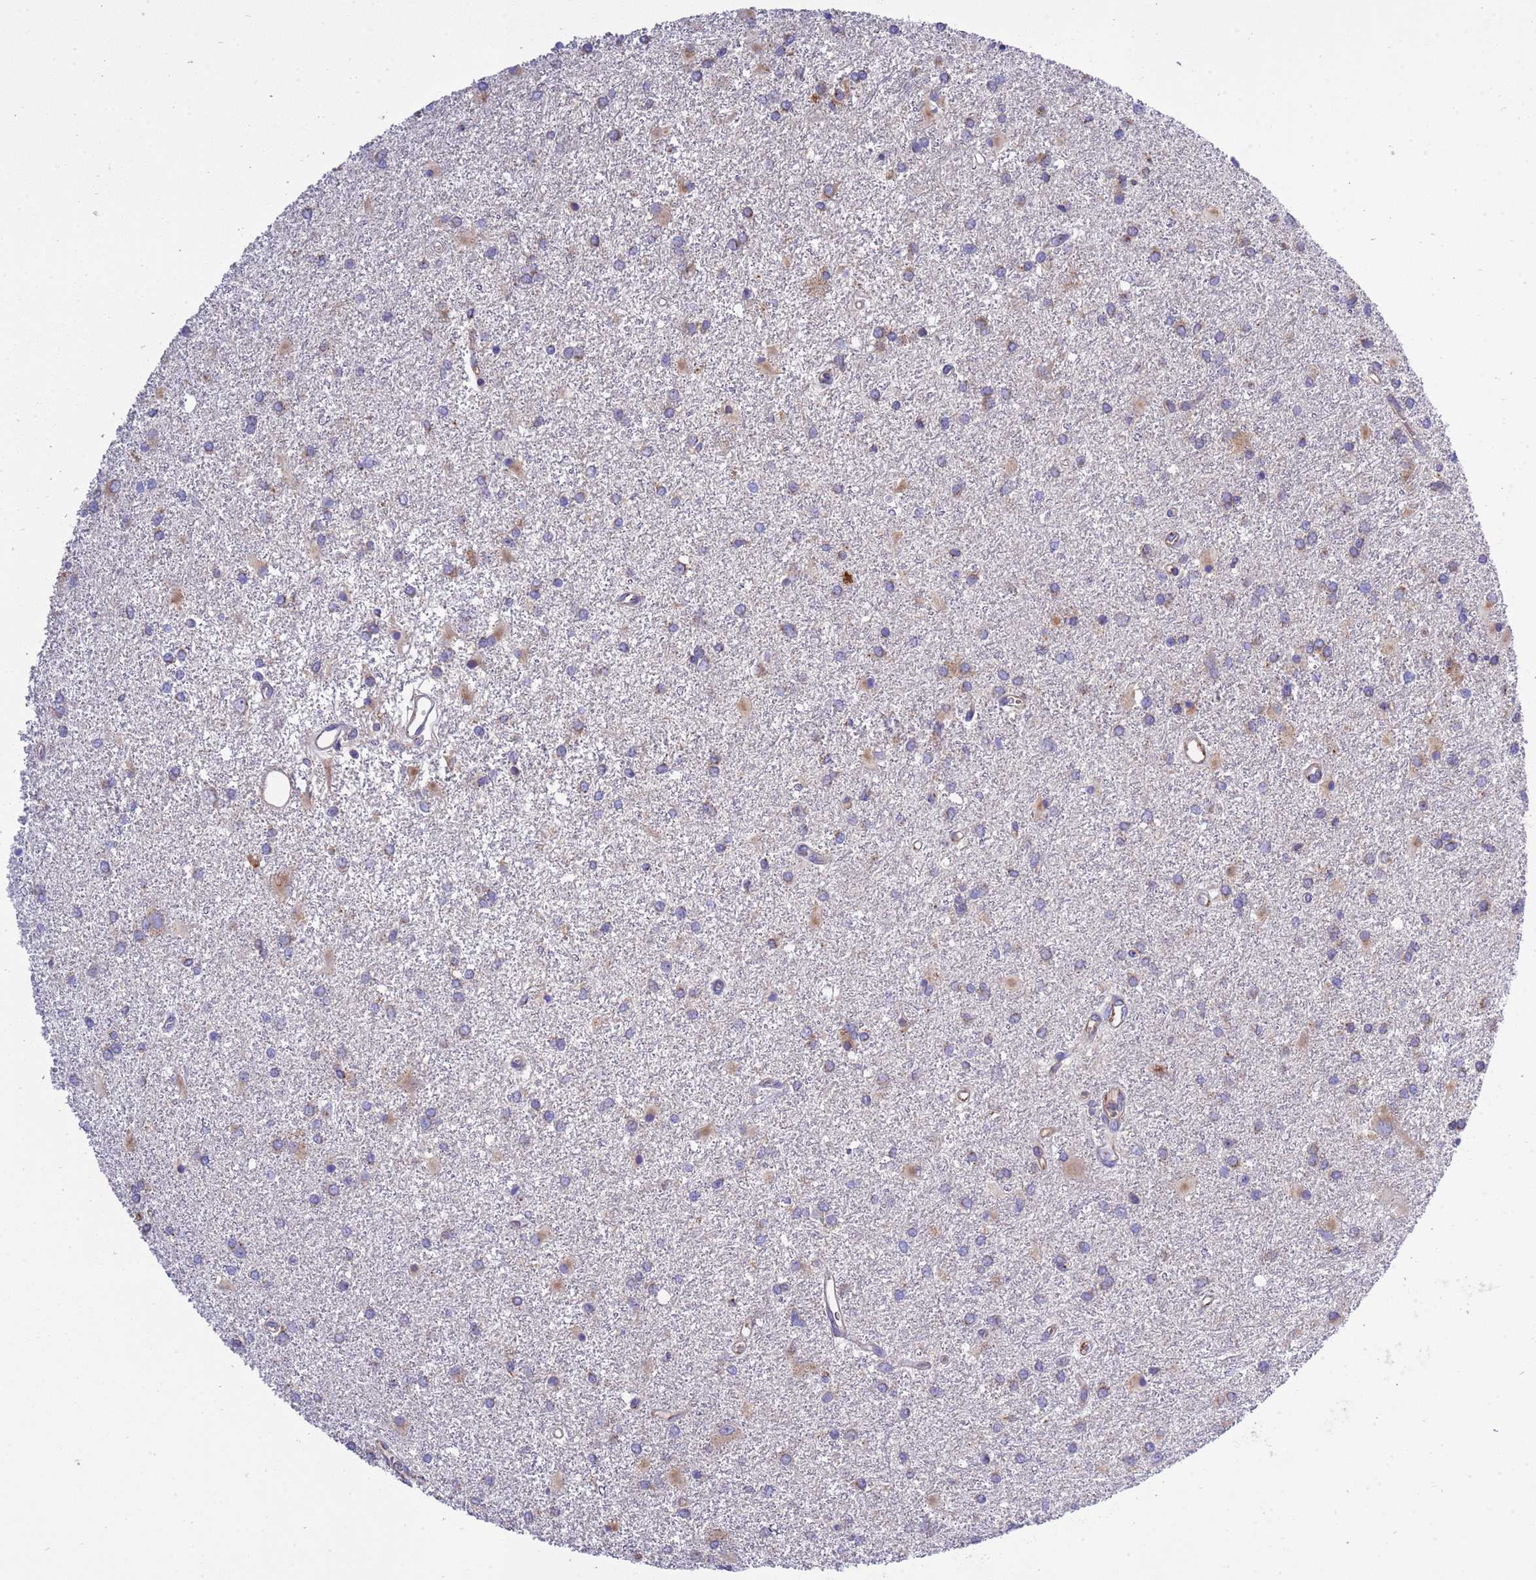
{"staining": {"intensity": "weak", "quantity": "25%-75%", "location": "cytoplasmic/membranous"}, "tissue": "glioma", "cell_type": "Tumor cells", "image_type": "cancer", "snomed": [{"axis": "morphology", "description": "Glioma, malignant, High grade"}, {"axis": "topography", "description": "Brain"}], "caption": "Immunohistochemistry (DAB) staining of human malignant glioma (high-grade) shows weak cytoplasmic/membranous protein positivity in approximately 25%-75% of tumor cells. The protein is stained brown, and the nuclei are stained in blue (DAB IHC with brightfield microscopy, high magnification).", "gene": "ANAPC1", "patient": {"sex": "female", "age": 50}}